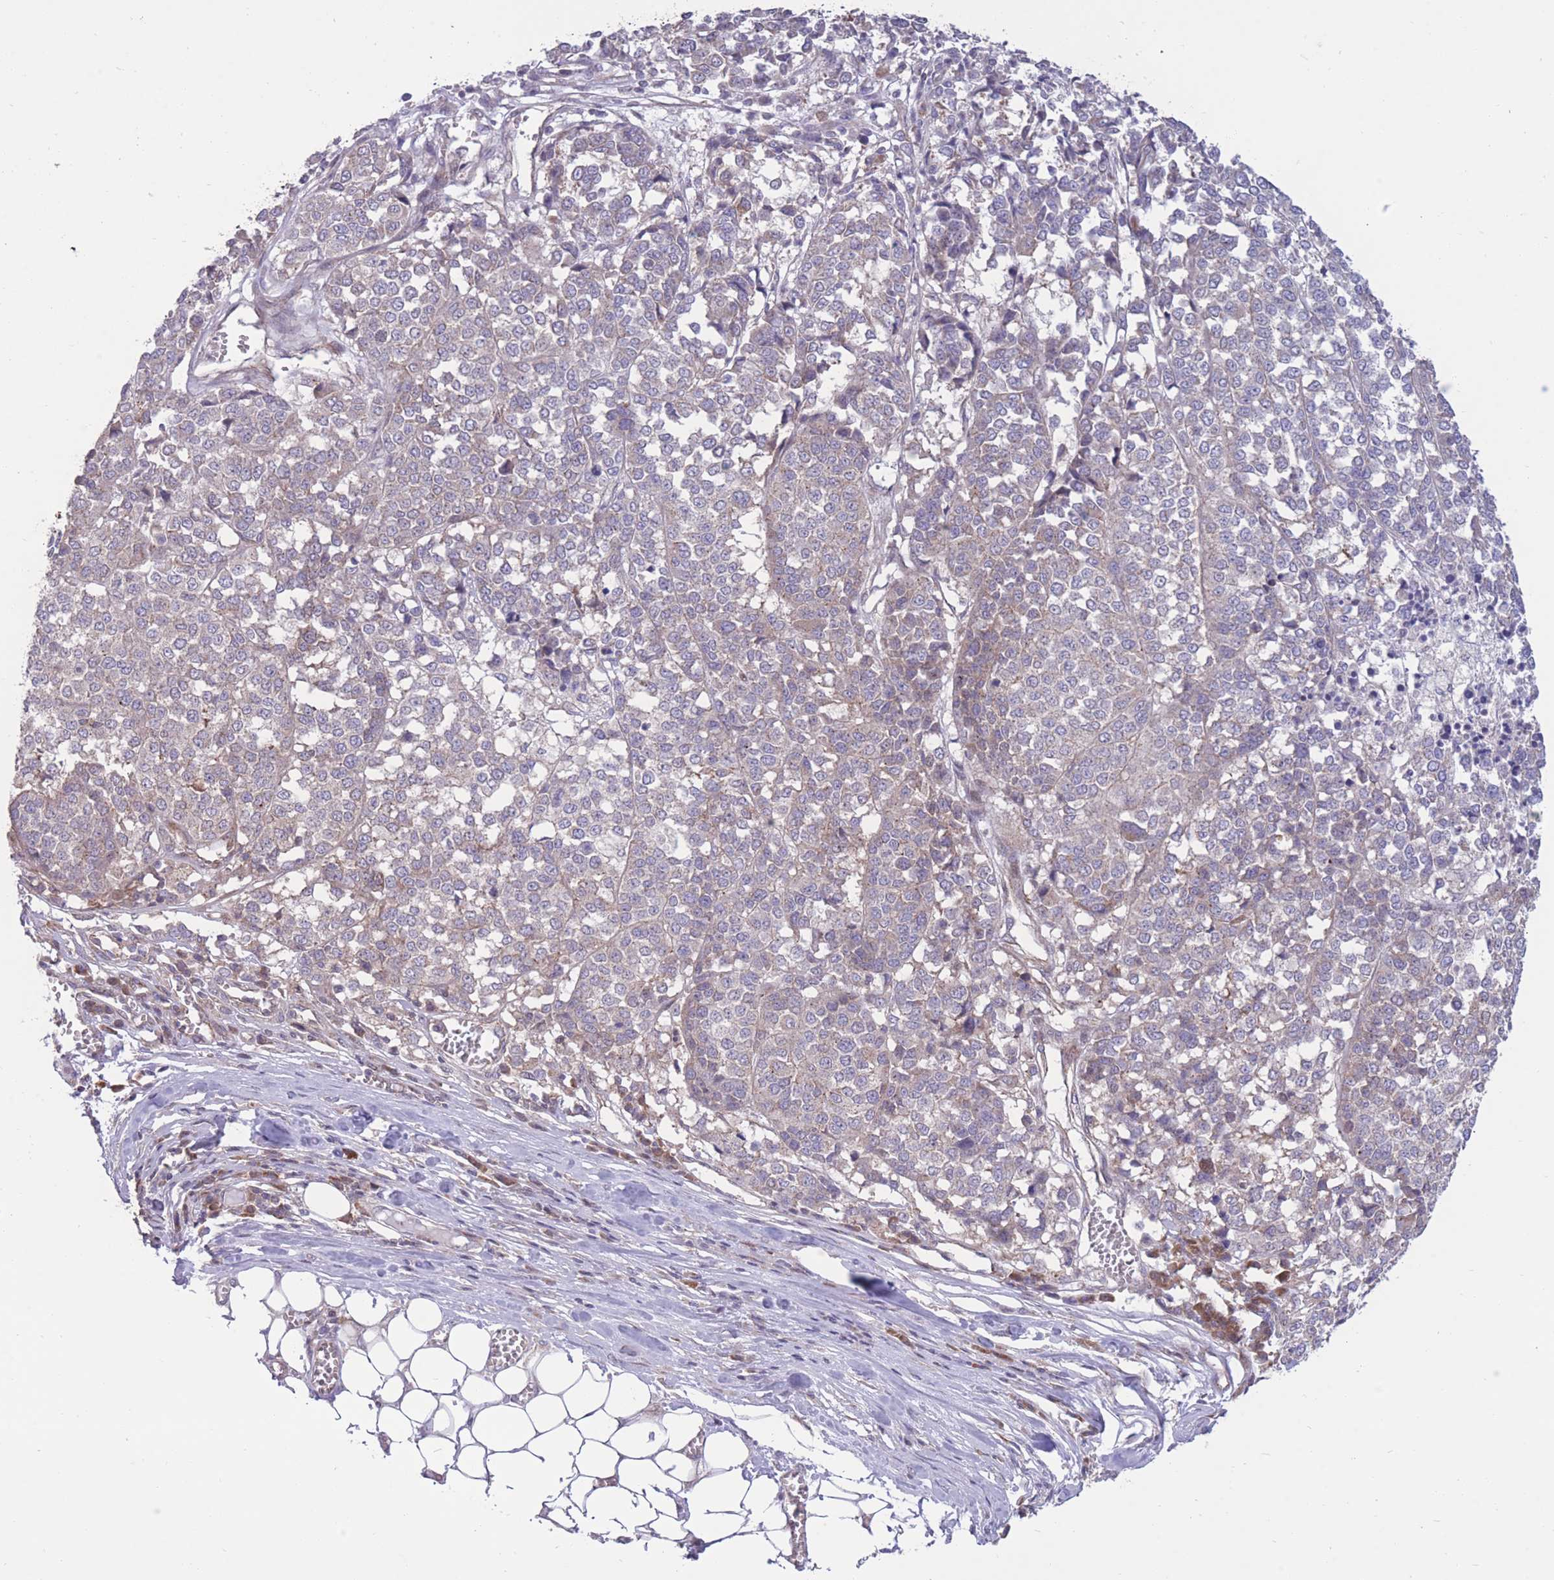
{"staining": {"intensity": "weak", "quantity": "<25%", "location": "cytoplasmic/membranous"}, "tissue": "melanoma", "cell_type": "Tumor cells", "image_type": "cancer", "snomed": [{"axis": "morphology", "description": "Malignant melanoma, Metastatic site"}, {"axis": "topography", "description": "Lymph node"}], "caption": "A micrograph of malignant melanoma (metastatic site) stained for a protein demonstrates no brown staining in tumor cells. The staining is performed using DAB (3,3'-diaminobenzidine) brown chromogen with nuclei counter-stained in using hematoxylin.", "gene": "RIC8A", "patient": {"sex": "male", "age": 44}}